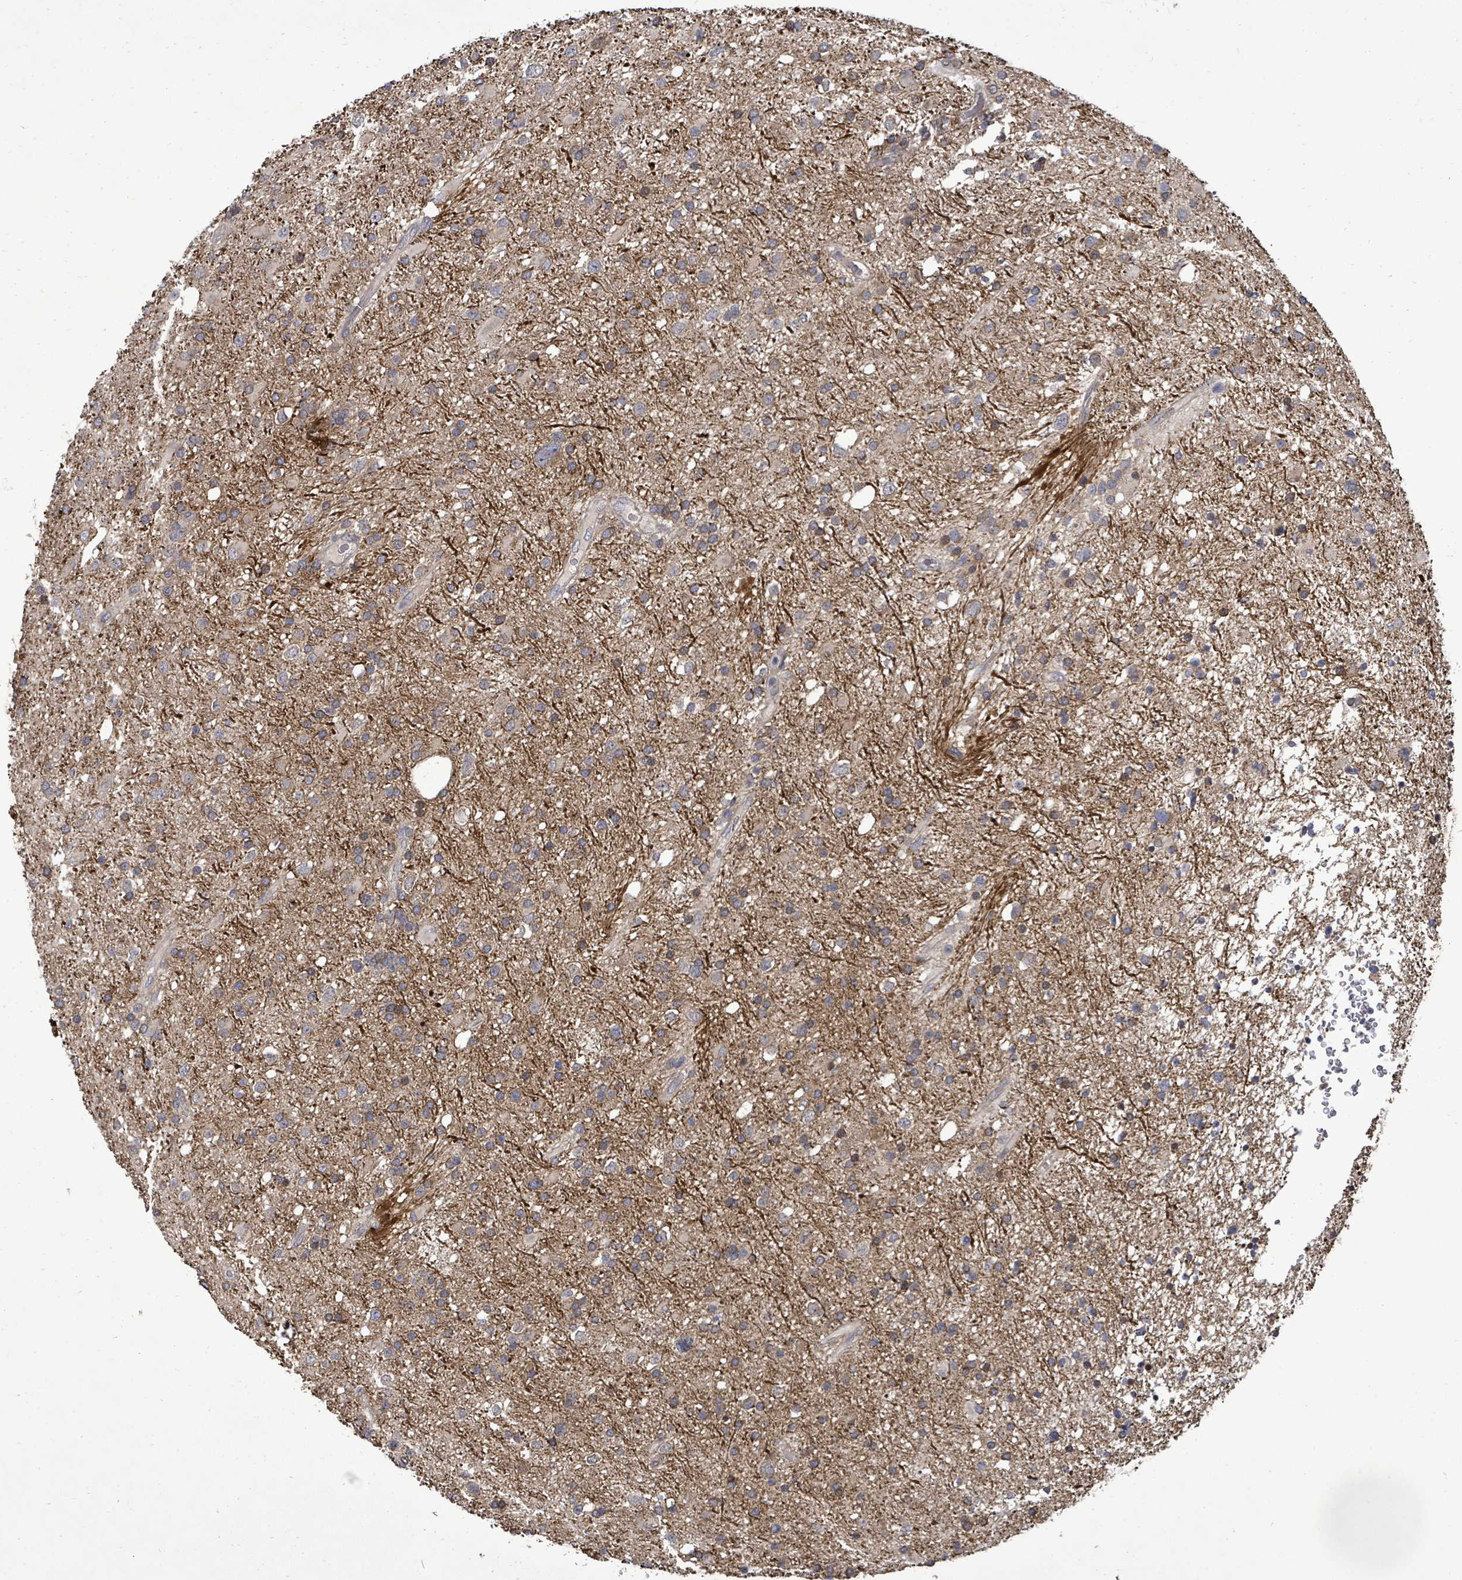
{"staining": {"intensity": "weak", "quantity": "<25%", "location": "cytoplasmic/membranous"}, "tissue": "glioma", "cell_type": "Tumor cells", "image_type": "cancer", "snomed": [{"axis": "morphology", "description": "Glioma, malignant, Low grade"}, {"axis": "topography", "description": "Brain"}], "caption": "Tumor cells are negative for protein expression in human malignant glioma (low-grade).", "gene": "KRTAP27-1", "patient": {"sex": "female", "age": 32}}